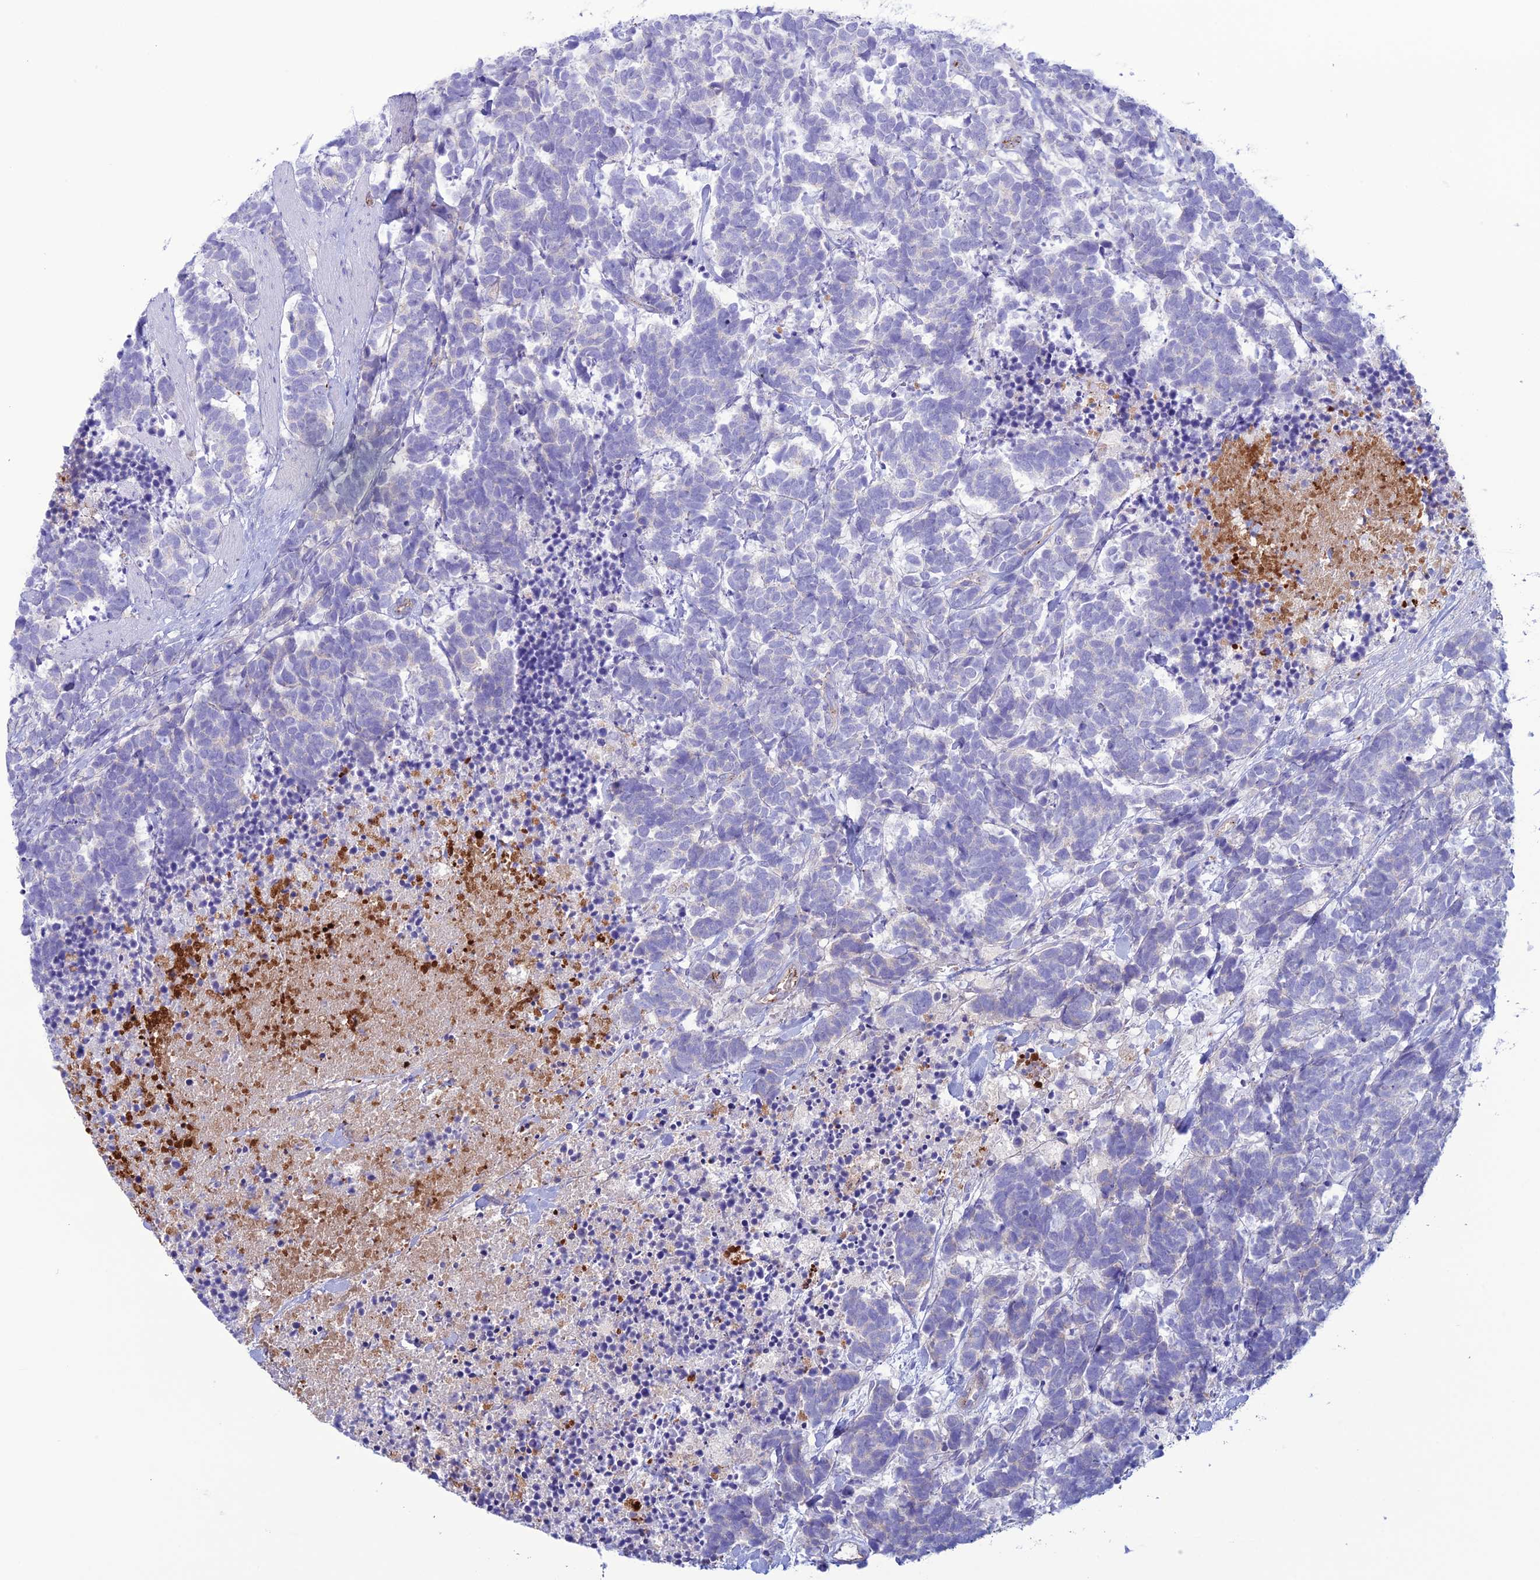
{"staining": {"intensity": "negative", "quantity": "none", "location": "none"}, "tissue": "carcinoid", "cell_type": "Tumor cells", "image_type": "cancer", "snomed": [{"axis": "morphology", "description": "Carcinoma, NOS"}, {"axis": "morphology", "description": "Carcinoid, malignant, NOS"}, {"axis": "topography", "description": "Prostate"}], "caption": "Tumor cells show no significant protein staining in carcinoid.", "gene": "CDC42EP5", "patient": {"sex": "male", "age": 57}}